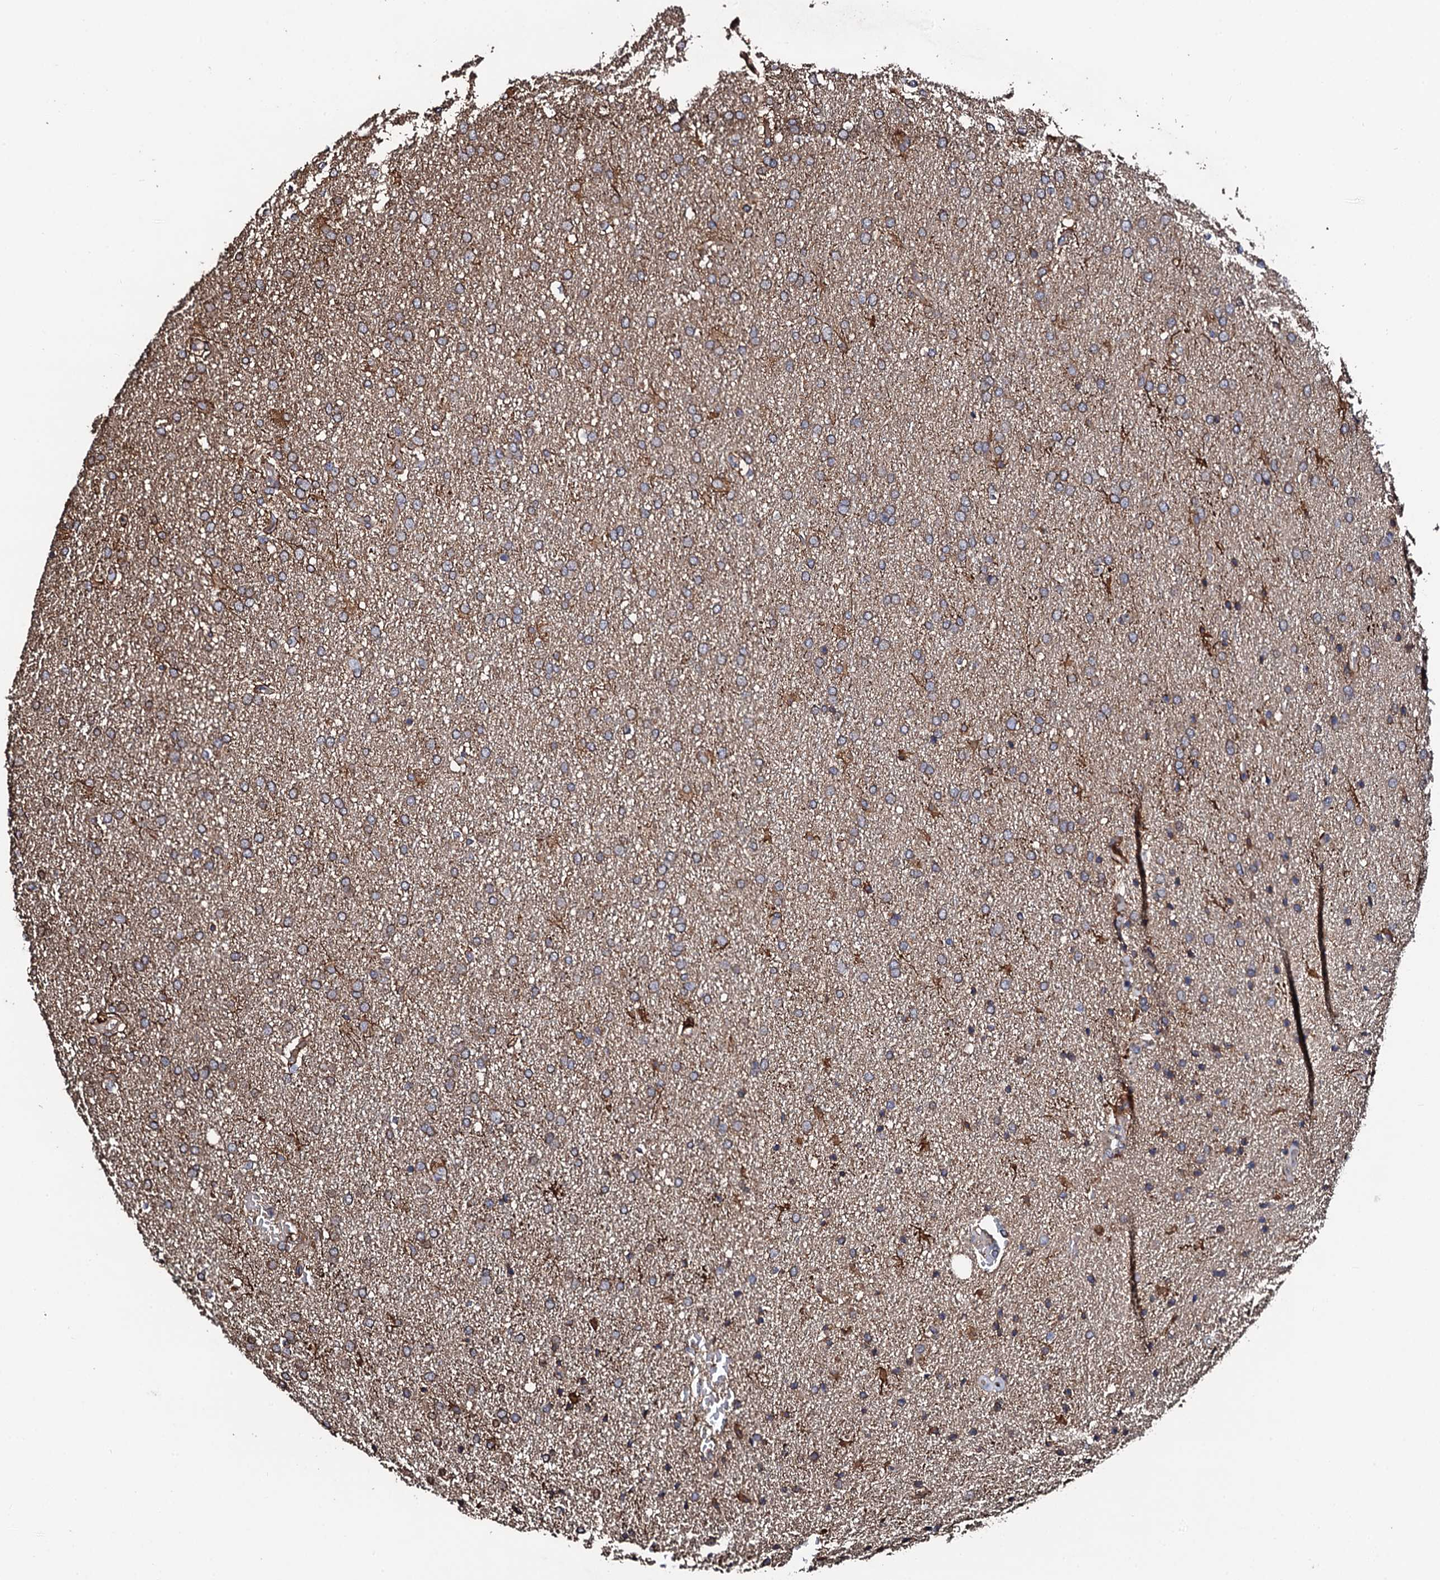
{"staining": {"intensity": "moderate", "quantity": ">75%", "location": "cytoplasmic/membranous"}, "tissue": "glioma", "cell_type": "Tumor cells", "image_type": "cancer", "snomed": [{"axis": "morphology", "description": "Glioma, malignant, High grade"}, {"axis": "topography", "description": "Brain"}], "caption": "A micrograph of human glioma stained for a protein displays moderate cytoplasmic/membranous brown staining in tumor cells. (Stains: DAB (3,3'-diaminobenzidine) in brown, nuclei in blue, Microscopy: brightfield microscopy at high magnification).", "gene": "CKAP5", "patient": {"sex": "male", "age": 72}}